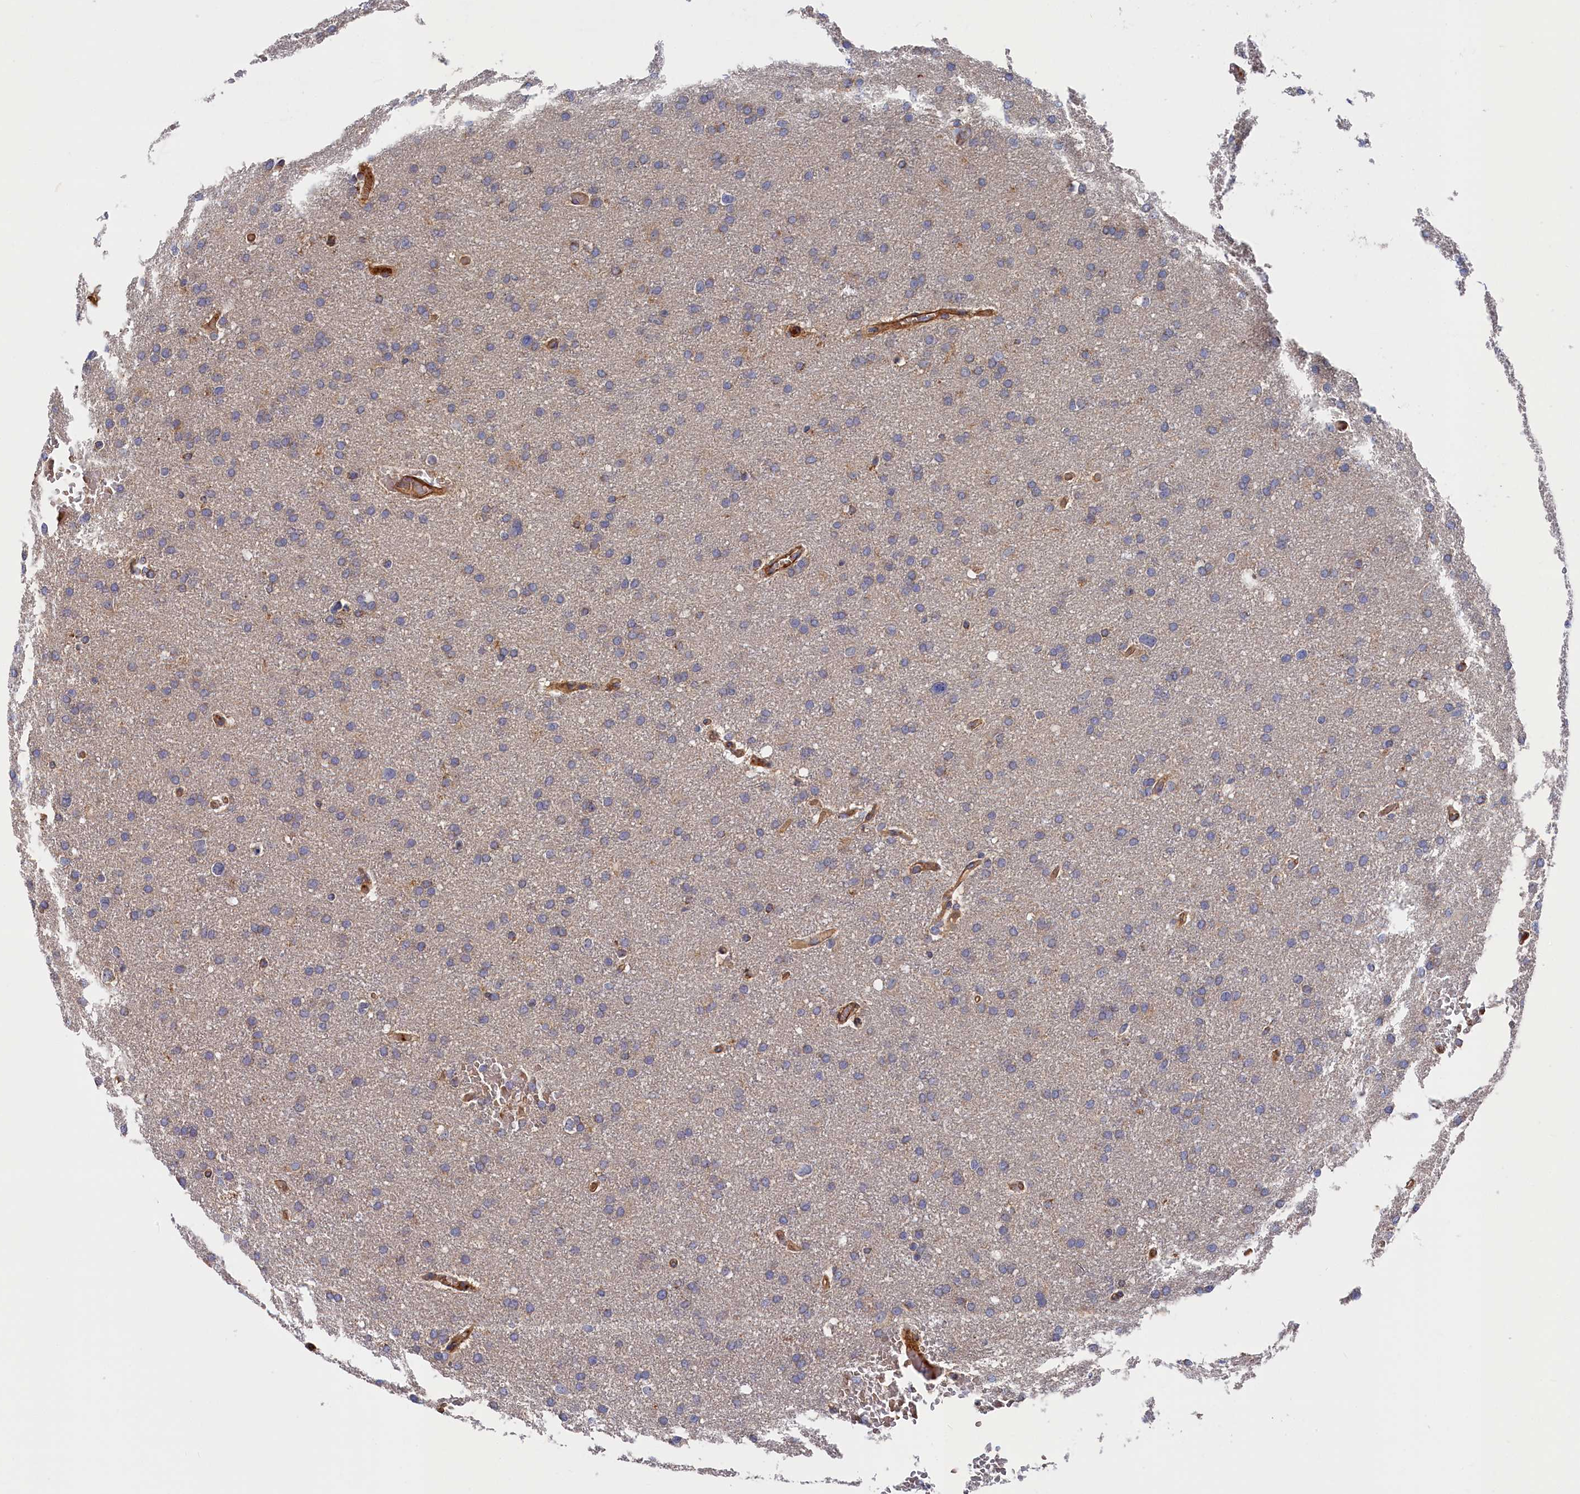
{"staining": {"intensity": "negative", "quantity": "none", "location": "none"}, "tissue": "glioma", "cell_type": "Tumor cells", "image_type": "cancer", "snomed": [{"axis": "morphology", "description": "Glioma, malignant, High grade"}, {"axis": "topography", "description": "Cerebral cortex"}], "caption": "Human malignant glioma (high-grade) stained for a protein using immunohistochemistry displays no positivity in tumor cells.", "gene": "LDHD", "patient": {"sex": "female", "age": 36}}